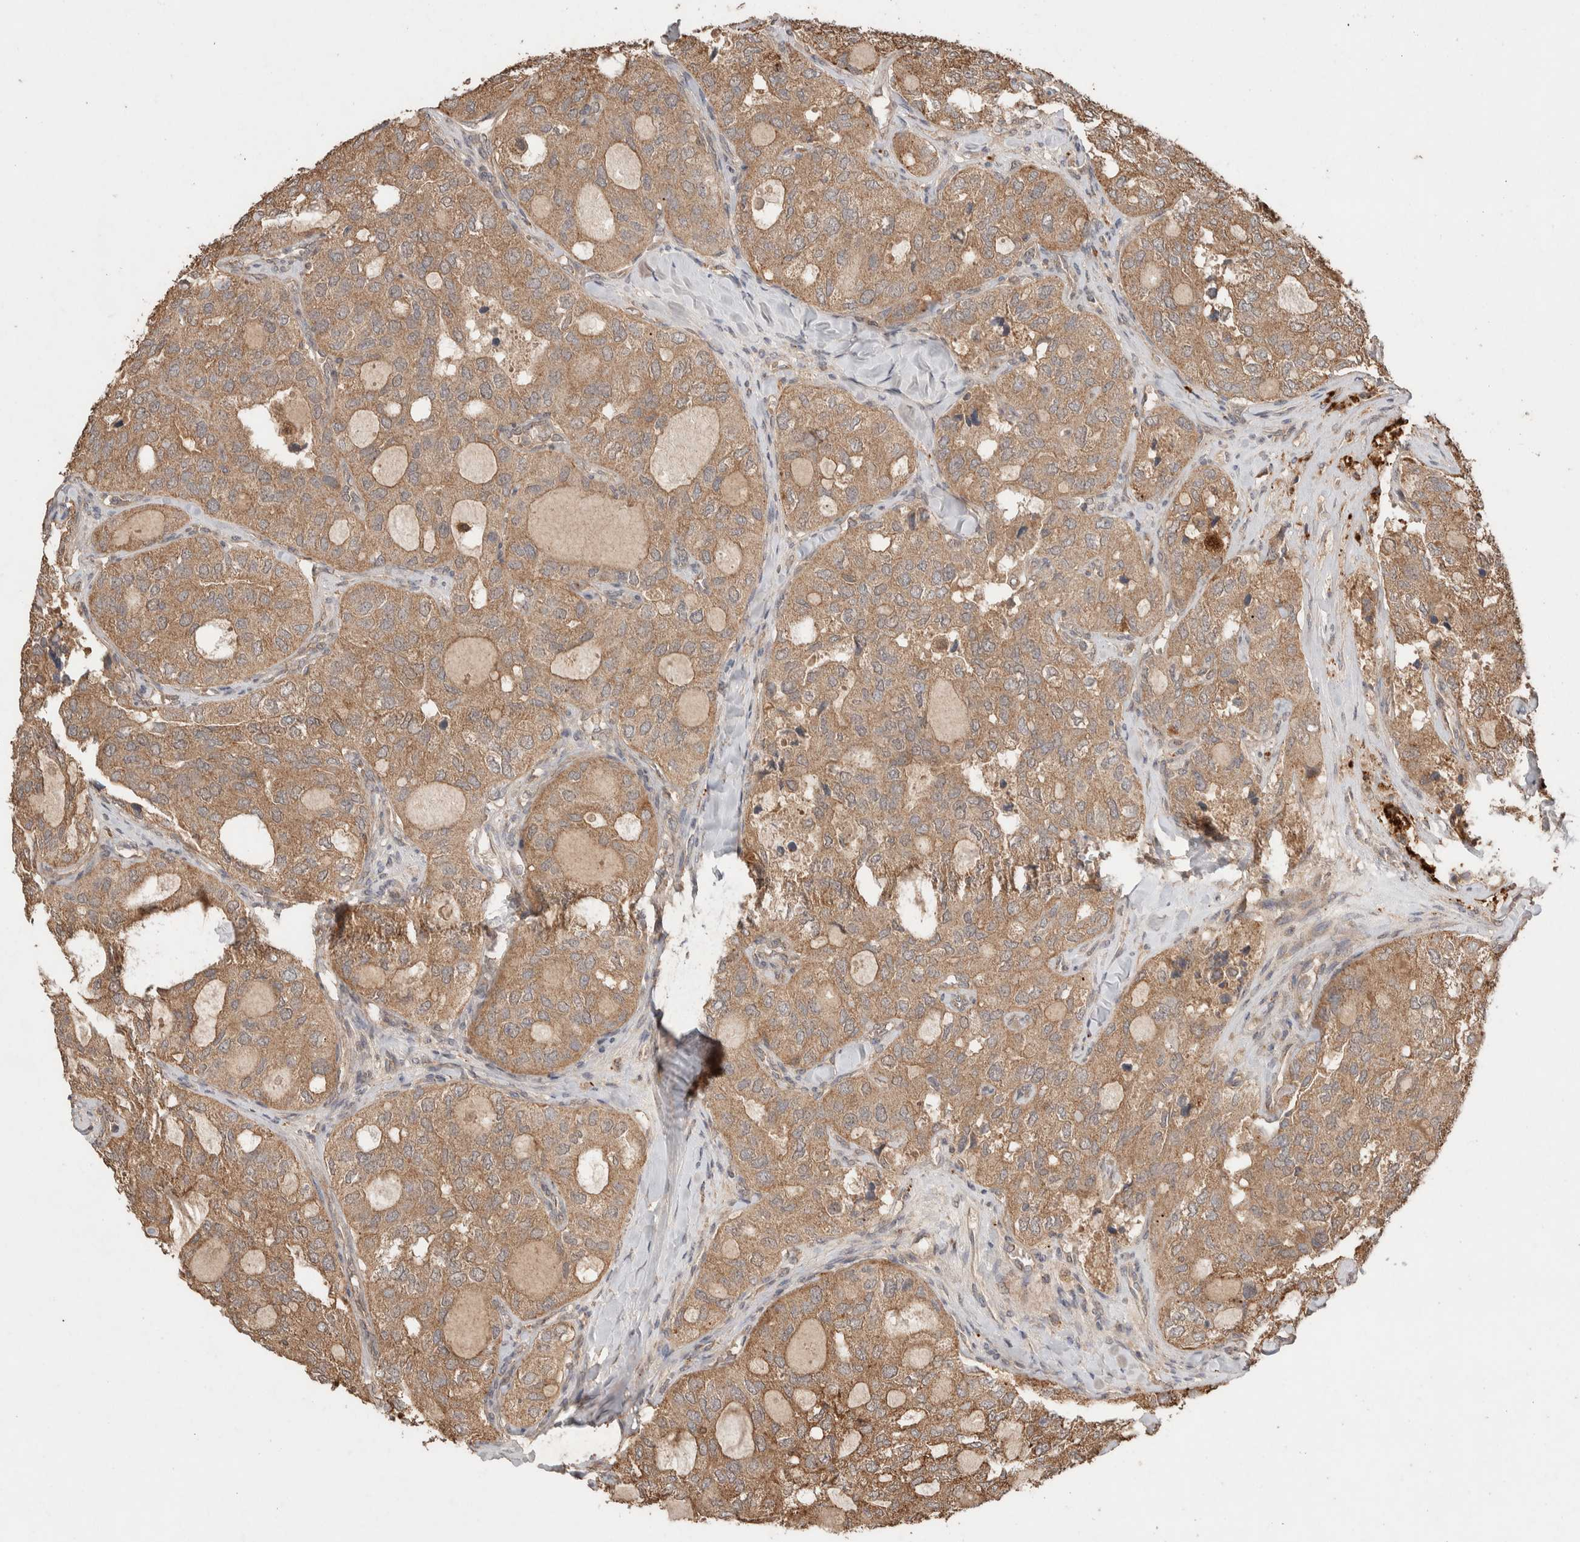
{"staining": {"intensity": "moderate", "quantity": ">75%", "location": "cytoplasmic/membranous"}, "tissue": "thyroid cancer", "cell_type": "Tumor cells", "image_type": "cancer", "snomed": [{"axis": "morphology", "description": "Follicular adenoma carcinoma, NOS"}, {"axis": "topography", "description": "Thyroid gland"}], "caption": "Moderate cytoplasmic/membranous expression for a protein is identified in approximately >75% of tumor cells of thyroid follicular adenoma carcinoma using IHC.", "gene": "KCNJ5", "patient": {"sex": "male", "age": 75}}